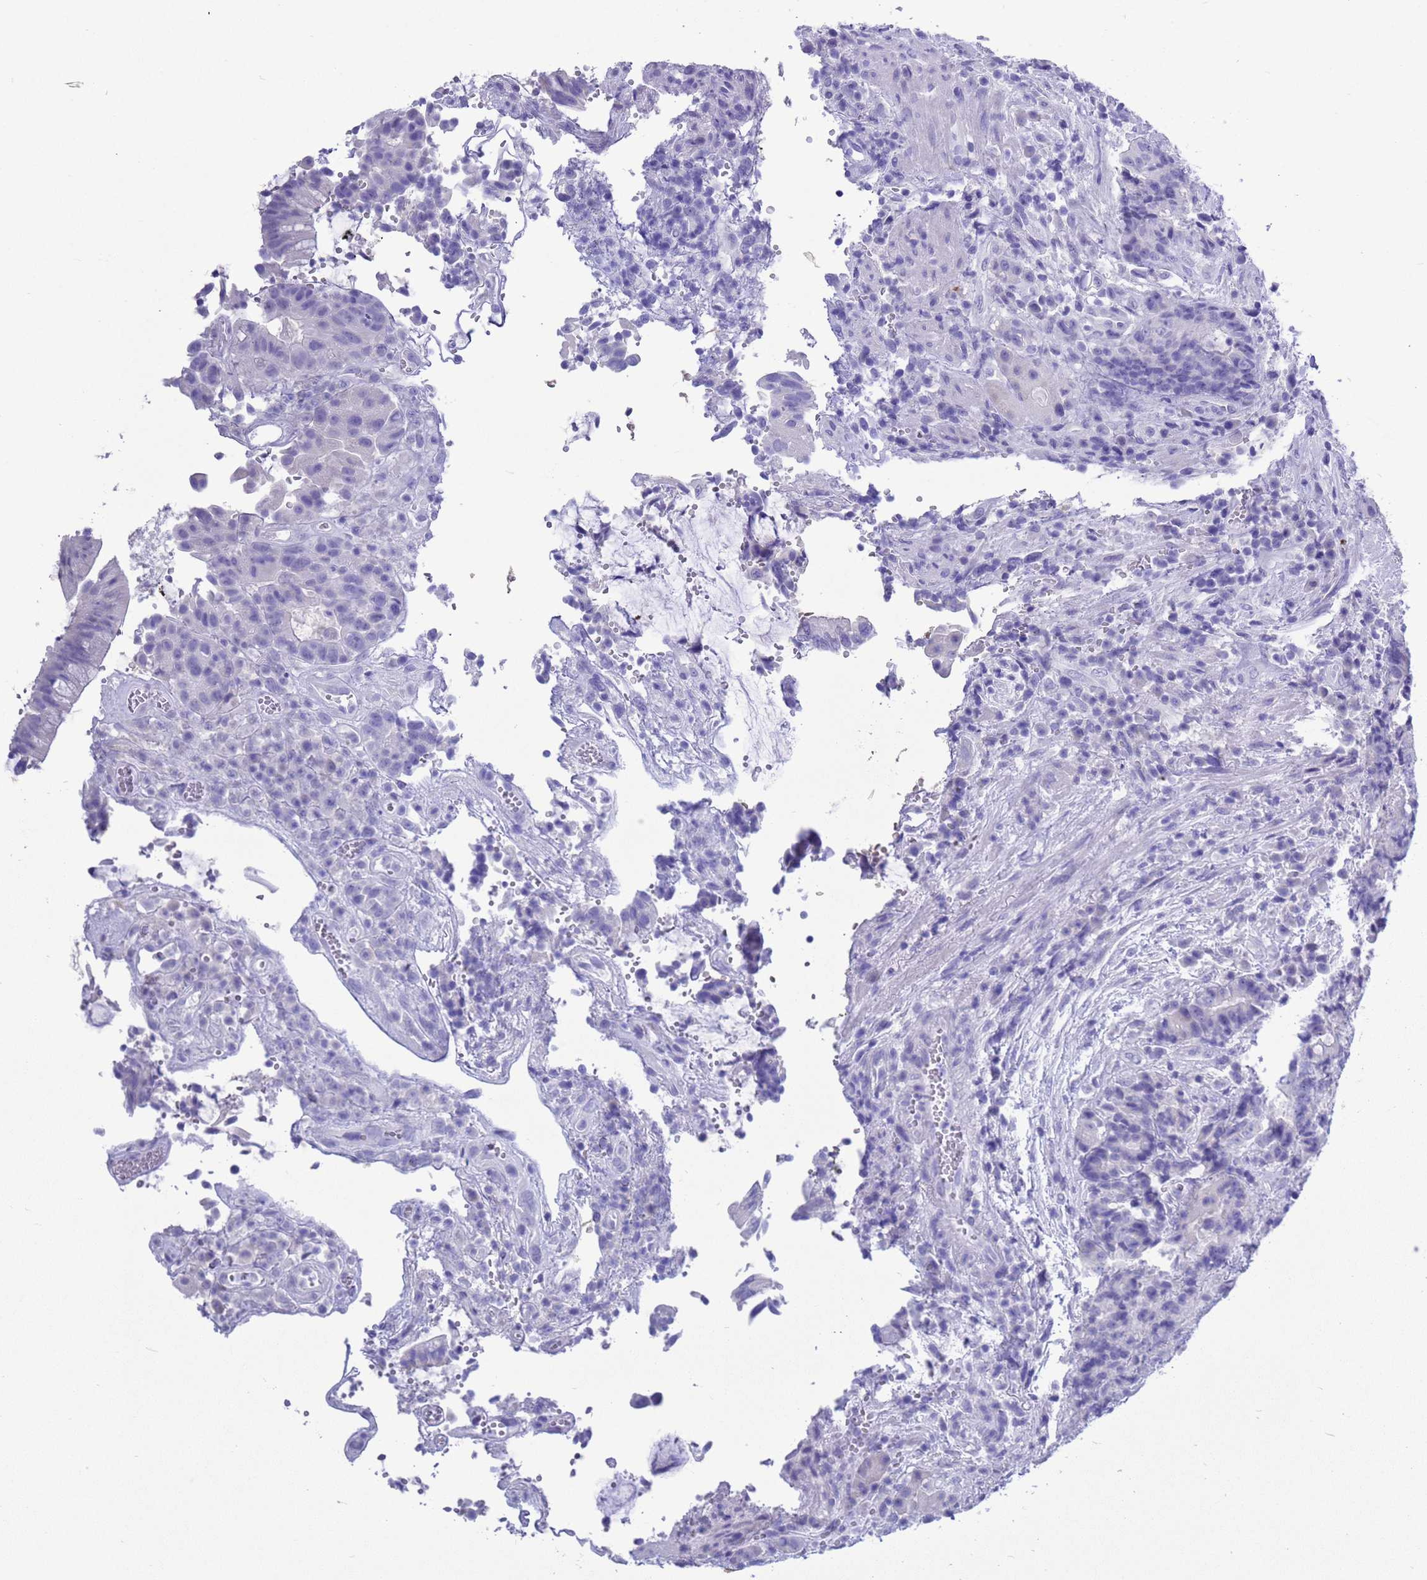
{"staining": {"intensity": "negative", "quantity": "none", "location": "none"}, "tissue": "colorectal cancer", "cell_type": "Tumor cells", "image_type": "cancer", "snomed": [{"axis": "morphology", "description": "Adenocarcinoma, NOS"}, {"axis": "topography", "description": "Rectum"}], "caption": "Immunohistochemistry (IHC) image of neoplastic tissue: human colorectal cancer (adenocarcinoma) stained with DAB (3,3'-diaminobenzidine) shows no significant protein positivity in tumor cells.", "gene": "GSTM1", "patient": {"sex": "male", "age": 69}}